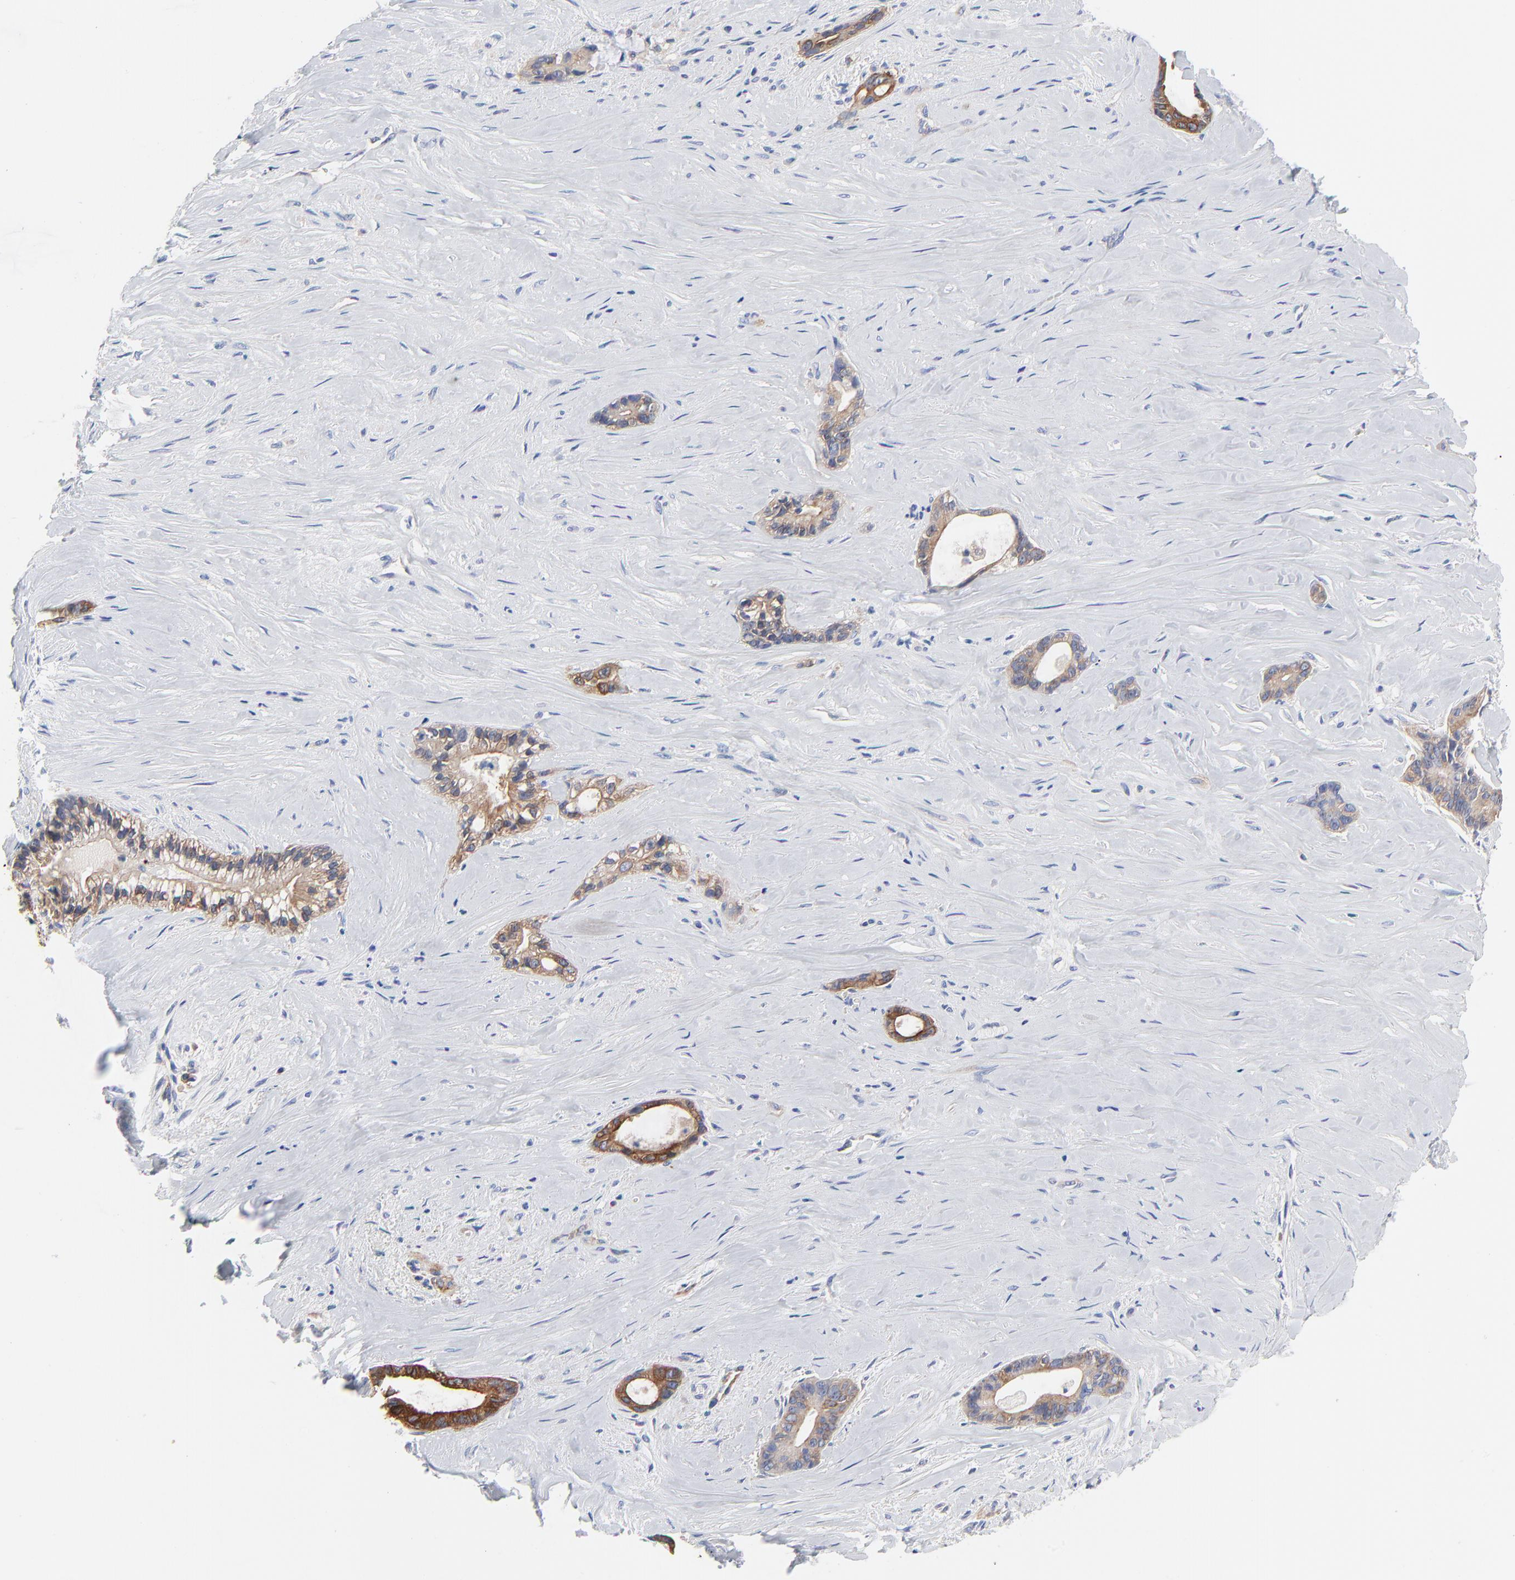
{"staining": {"intensity": "strong", "quantity": ">75%", "location": "cytoplasmic/membranous"}, "tissue": "liver cancer", "cell_type": "Tumor cells", "image_type": "cancer", "snomed": [{"axis": "morphology", "description": "Cholangiocarcinoma"}, {"axis": "topography", "description": "Liver"}], "caption": "A brown stain highlights strong cytoplasmic/membranous staining of a protein in human liver cancer tumor cells.", "gene": "CD2AP", "patient": {"sex": "female", "age": 55}}